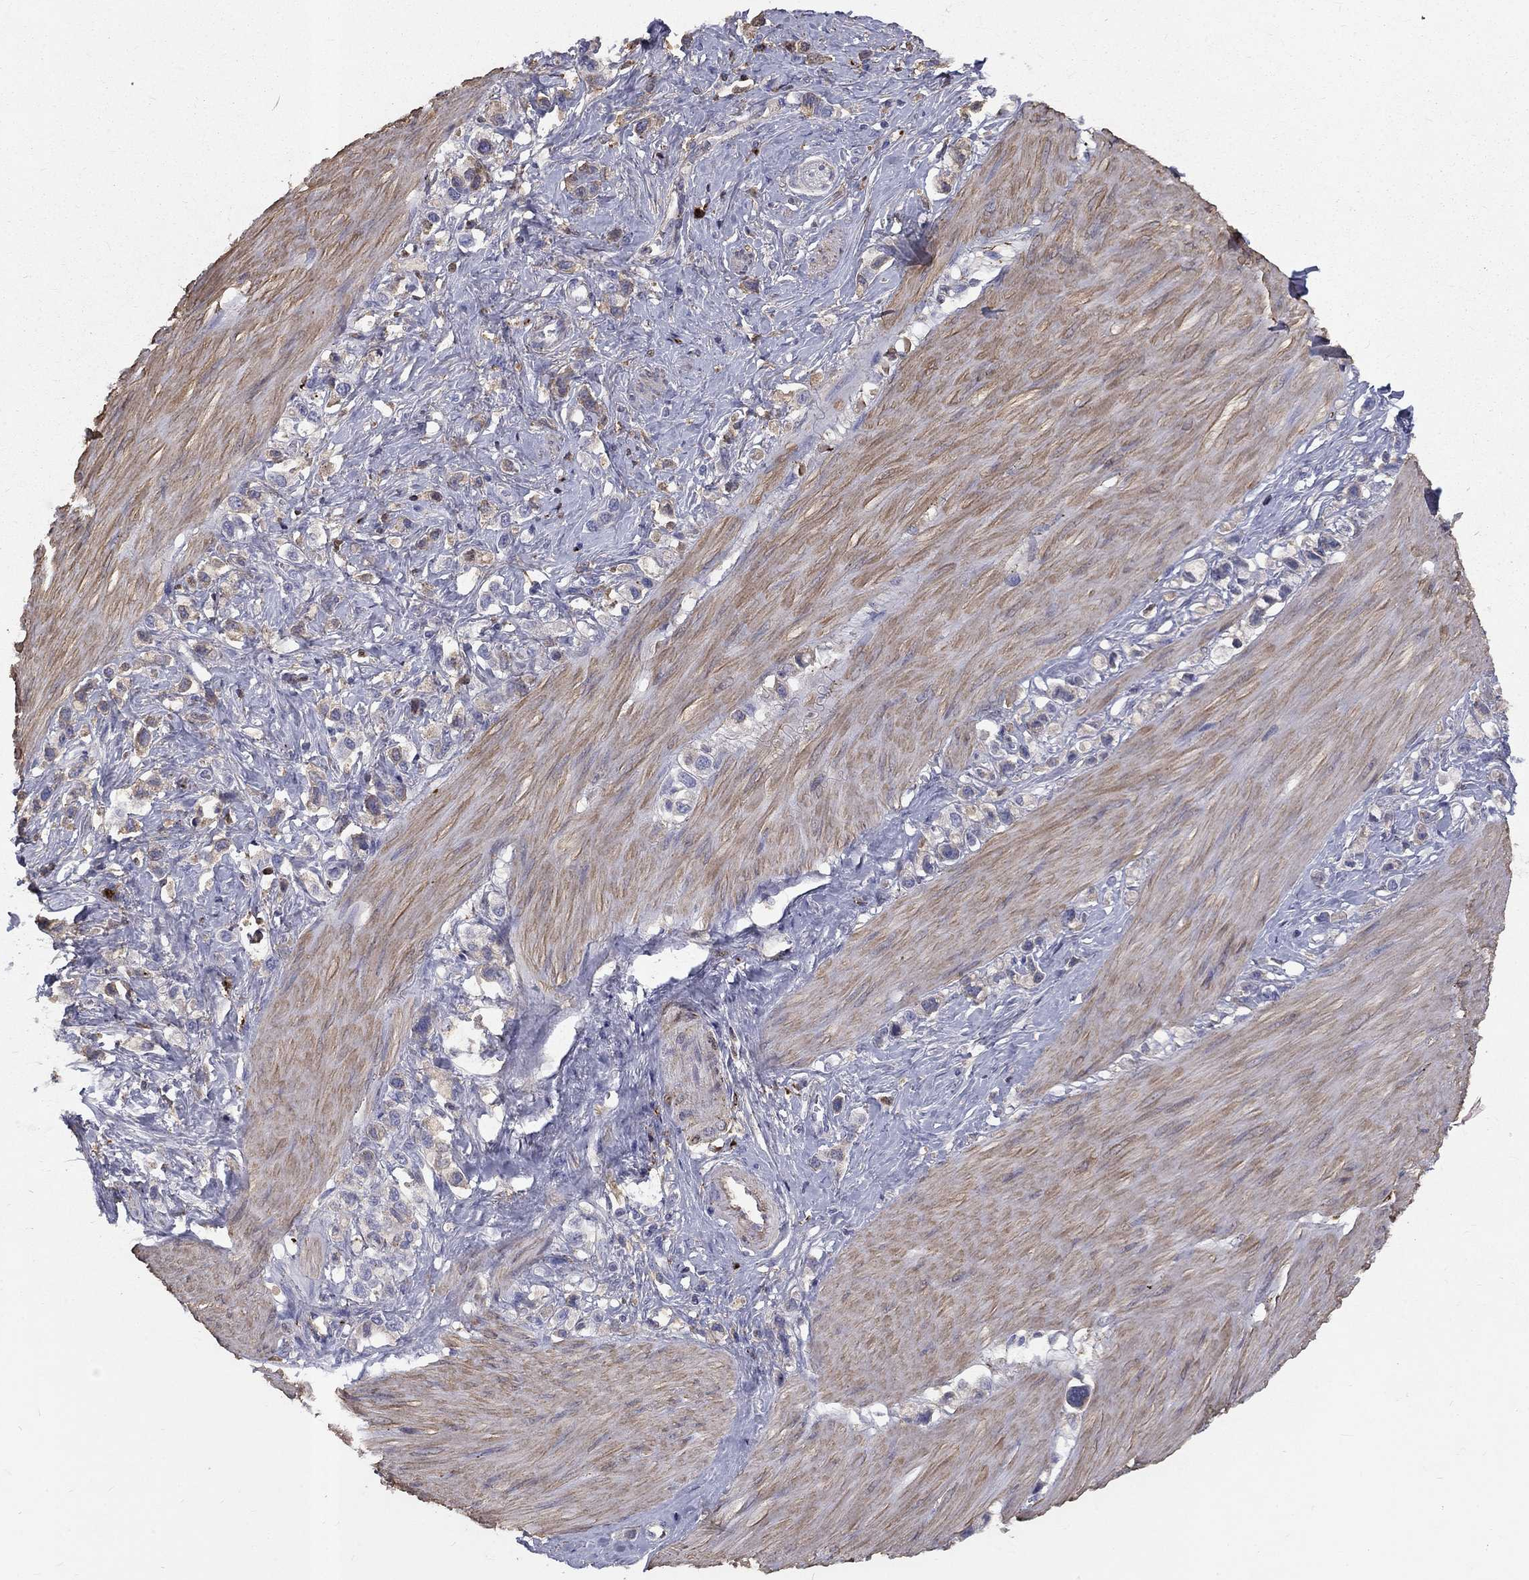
{"staining": {"intensity": "weak", "quantity": ">75%", "location": "cytoplasmic/membranous"}, "tissue": "stomach cancer", "cell_type": "Tumor cells", "image_type": "cancer", "snomed": [{"axis": "morphology", "description": "Normal tissue, NOS"}, {"axis": "morphology", "description": "Adenocarcinoma, NOS"}, {"axis": "morphology", "description": "Adenocarcinoma, High grade"}, {"axis": "topography", "description": "Stomach, upper"}, {"axis": "topography", "description": "Stomach"}], "caption": "This is an image of IHC staining of stomach cancer, which shows weak expression in the cytoplasmic/membranous of tumor cells.", "gene": "EPDR1", "patient": {"sex": "female", "age": 65}}